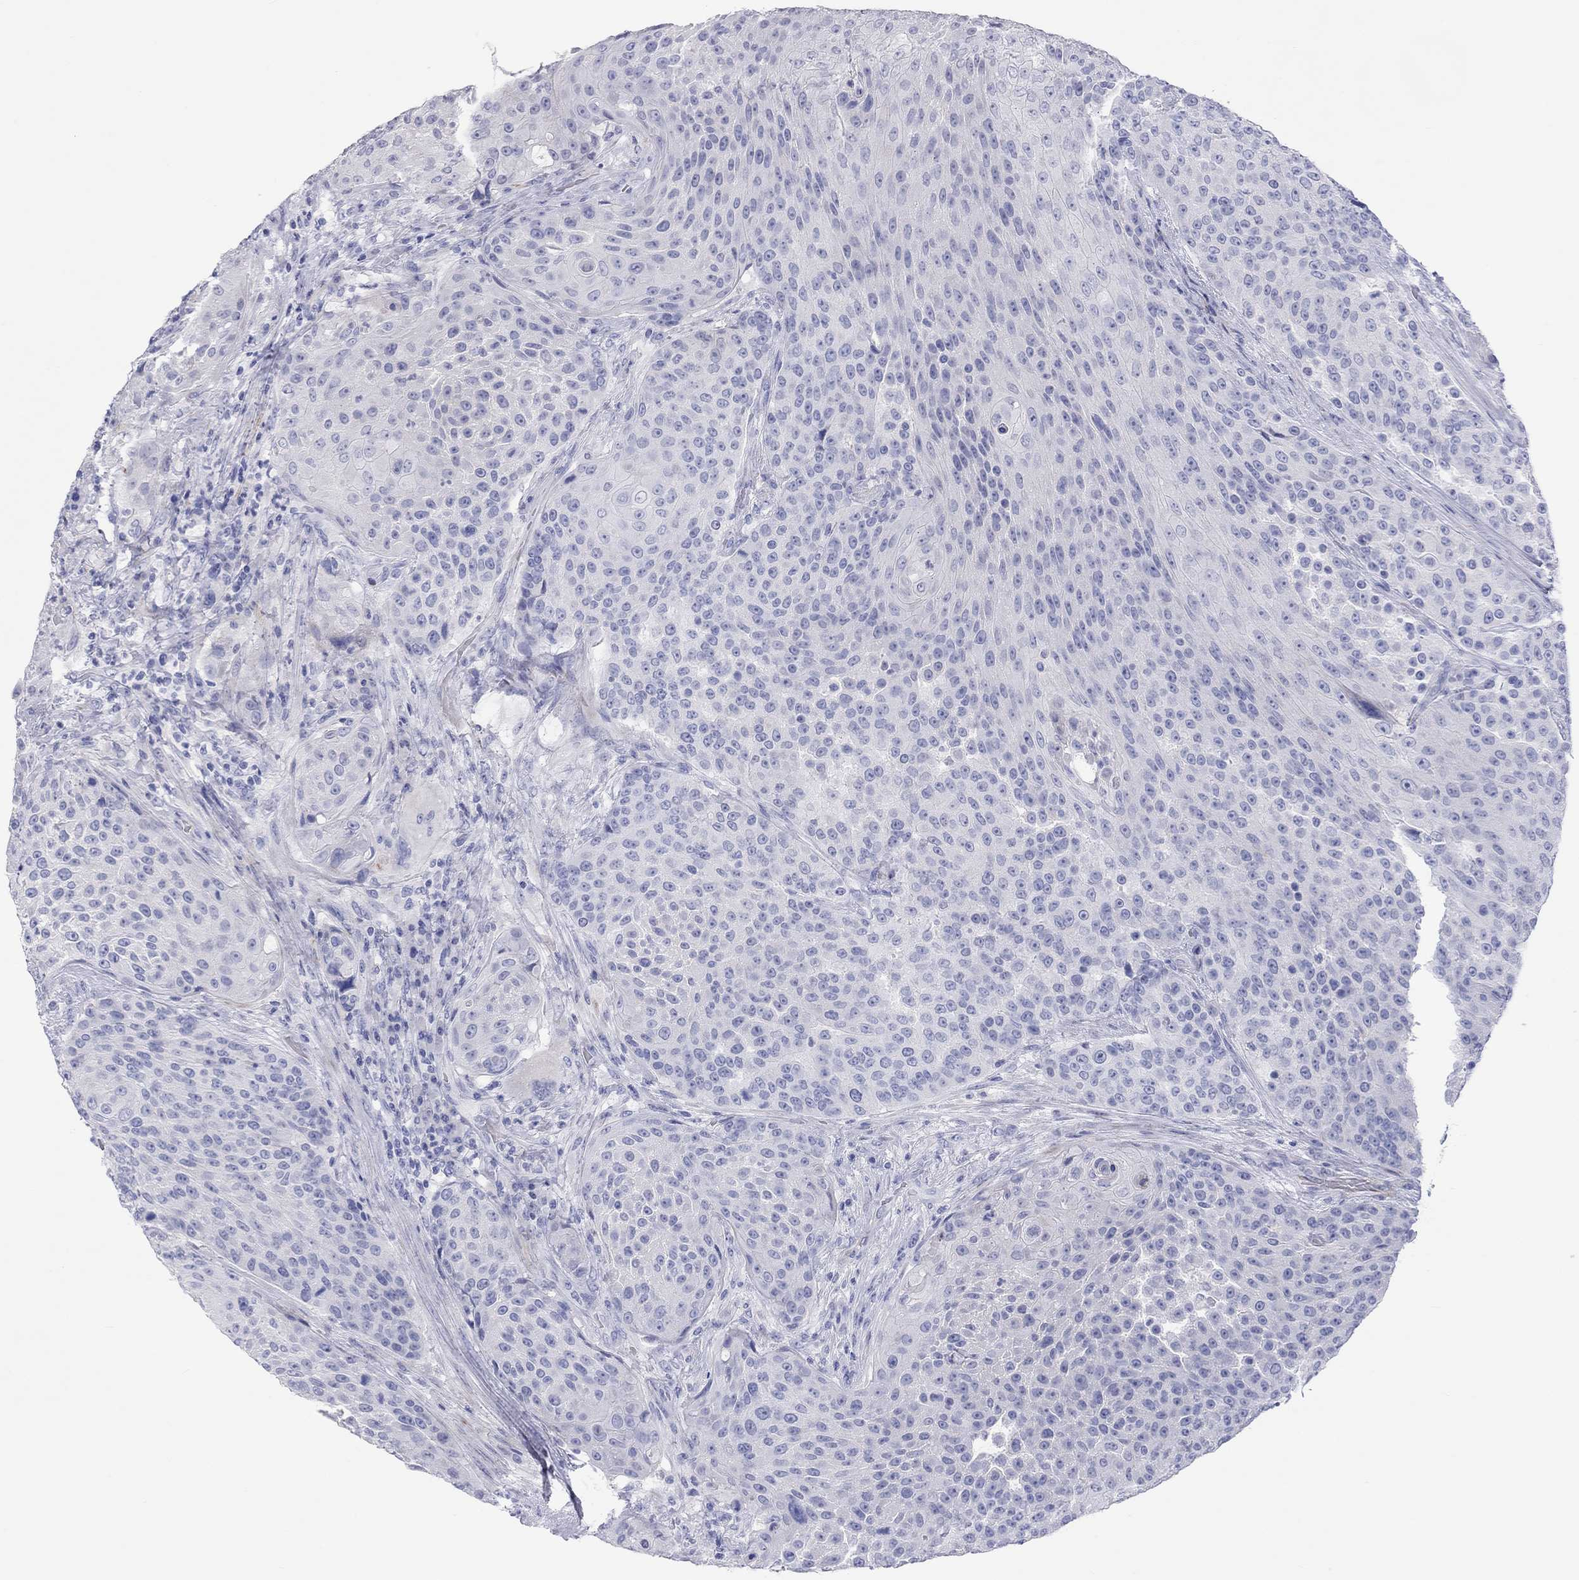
{"staining": {"intensity": "negative", "quantity": "none", "location": "none"}, "tissue": "urothelial cancer", "cell_type": "Tumor cells", "image_type": "cancer", "snomed": [{"axis": "morphology", "description": "Urothelial carcinoma, High grade"}, {"axis": "topography", "description": "Urinary bladder"}], "caption": "Tumor cells are negative for brown protein staining in urothelial cancer.", "gene": "PCDHGC5", "patient": {"sex": "female", "age": 63}}